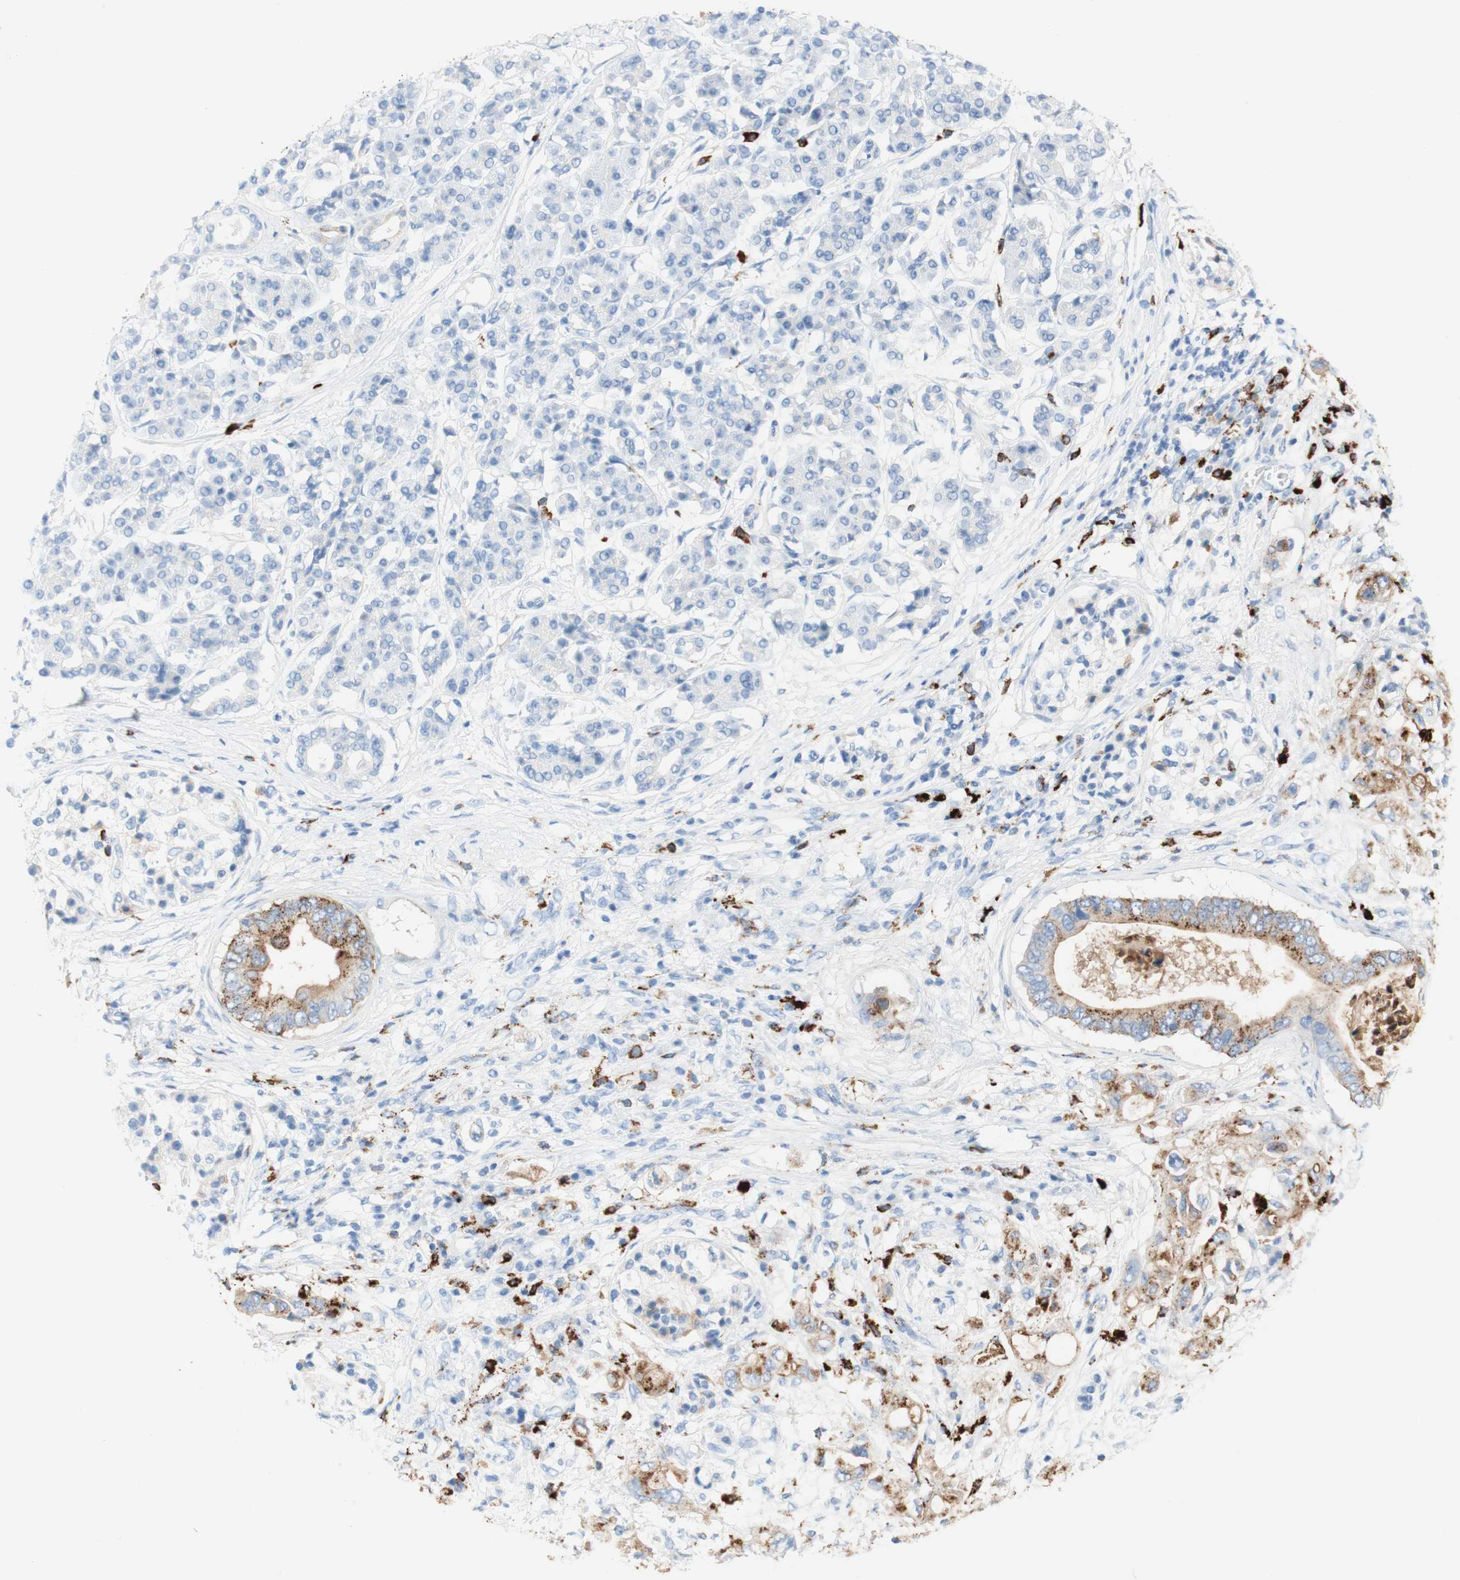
{"staining": {"intensity": "weak", "quantity": "25%-75%", "location": "cytoplasmic/membranous"}, "tissue": "pancreatic cancer", "cell_type": "Tumor cells", "image_type": "cancer", "snomed": [{"axis": "morphology", "description": "Adenocarcinoma, NOS"}, {"axis": "topography", "description": "Pancreas"}], "caption": "DAB (3,3'-diaminobenzidine) immunohistochemical staining of pancreatic cancer shows weak cytoplasmic/membranous protein expression in approximately 25%-75% of tumor cells.", "gene": "CEACAM1", "patient": {"sex": "female", "age": 56}}